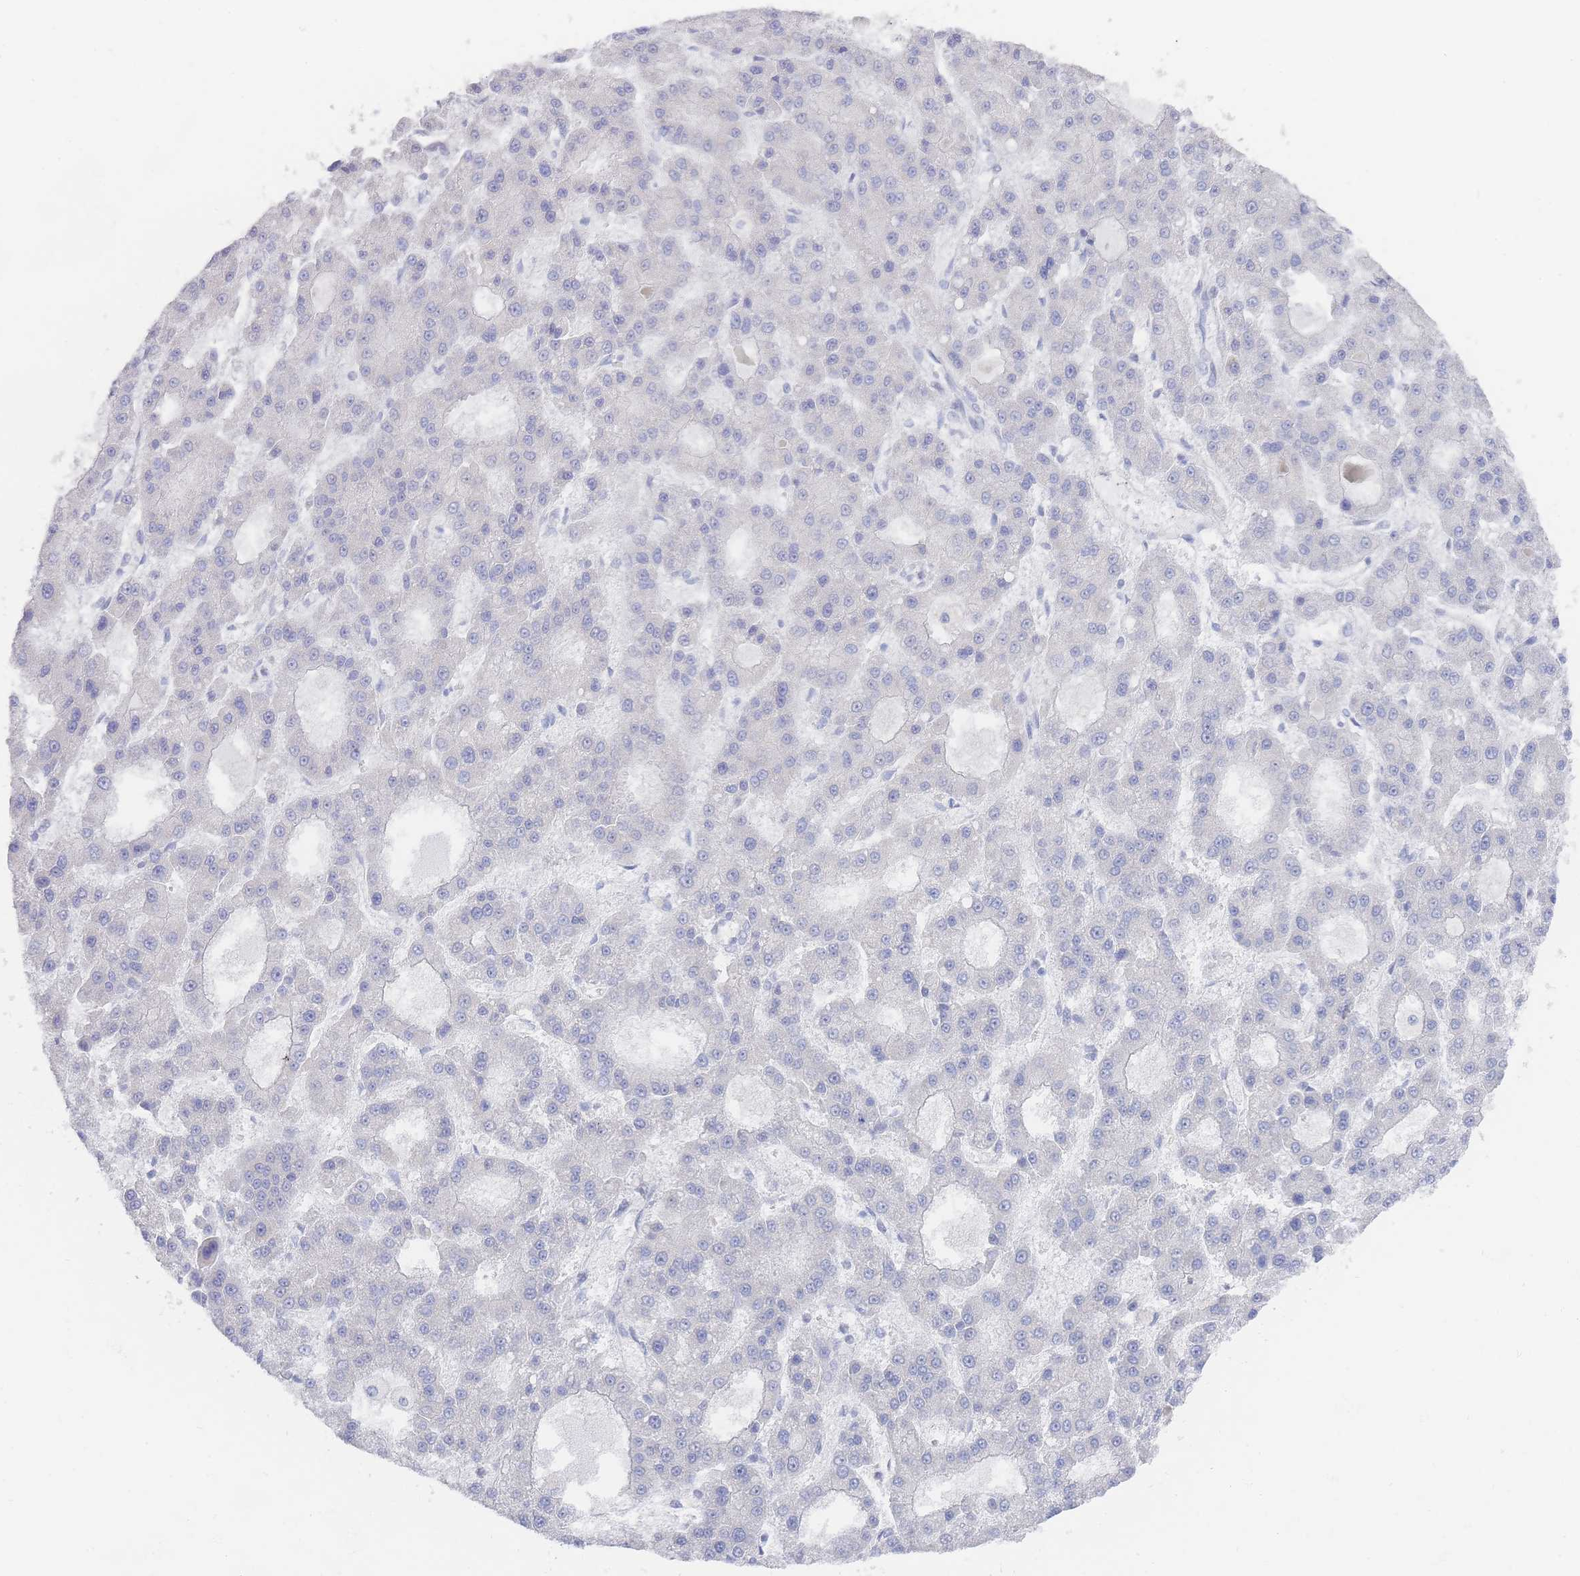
{"staining": {"intensity": "negative", "quantity": "none", "location": "none"}, "tissue": "liver cancer", "cell_type": "Tumor cells", "image_type": "cancer", "snomed": [{"axis": "morphology", "description": "Carcinoma, Hepatocellular, NOS"}, {"axis": "topography", "description": "Liver"}], "caption": "The micrograph demonstrates no staining of tumor cells in hepatocellular carcinoma (liver).", "gene": "ZNF142", "patient": {"sex": "male", "age": 70}}